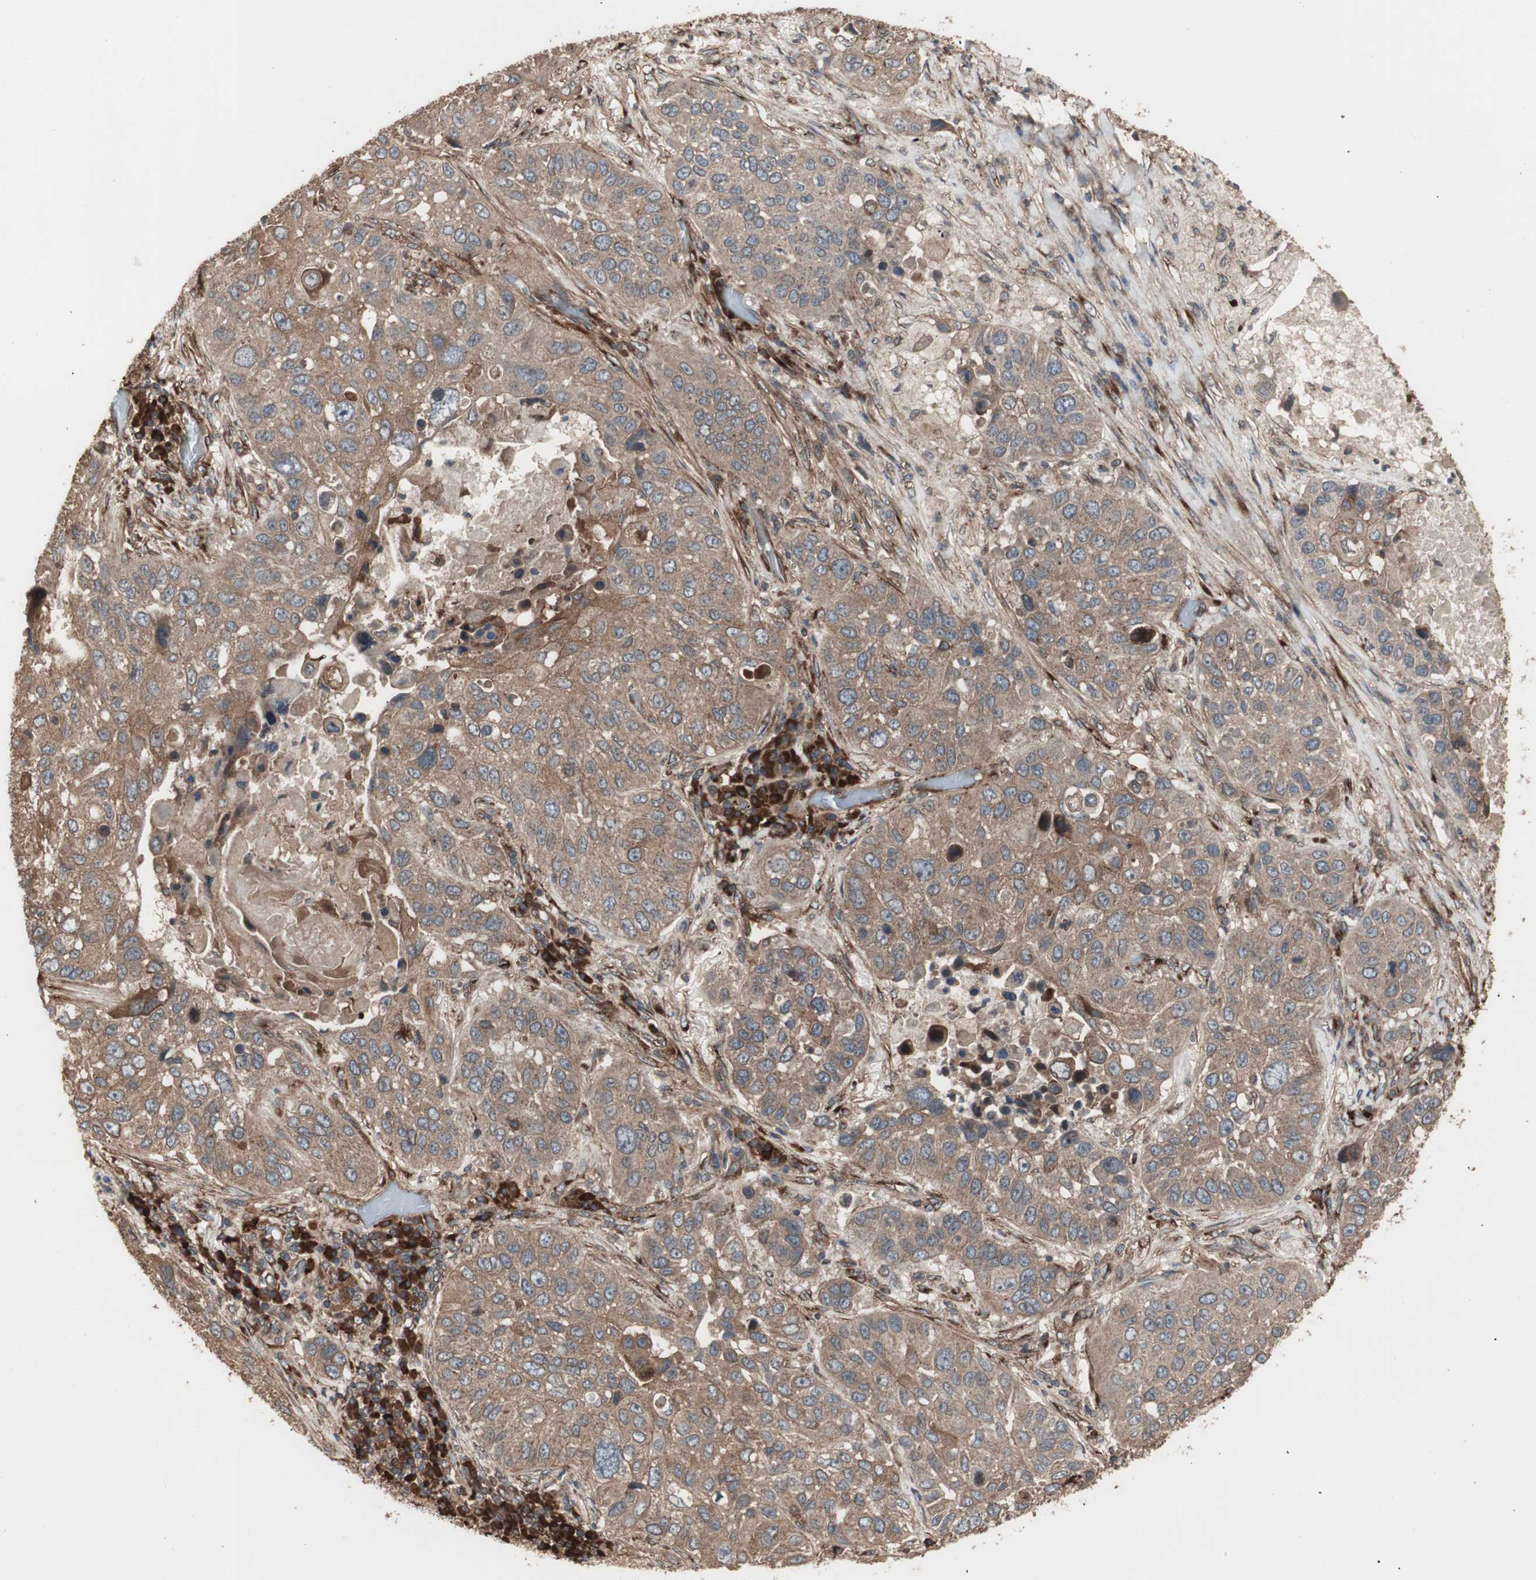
{"staining": {"intensity": "moderate", "quantity": ">75%", "location": "cytoplasmic/membranous"}, "tissue": "lung cancer", "cell_type": "Tumor cells", "image_type": "cancer", "snomed": [{"axis": "morphology", "description": "Squamous cell carcinoma, NOS"}, {"axis": "topography", "description": "Lung"}], "caption": "This is an image of immunohistochemistry staining of lung cancer (squamous cell carcinoma), which shows moderate expression in the cytoplasmic/membranous of tumor cells.", "gene": "LZTS1", "patient": {"sex": "male", "age": 57}}